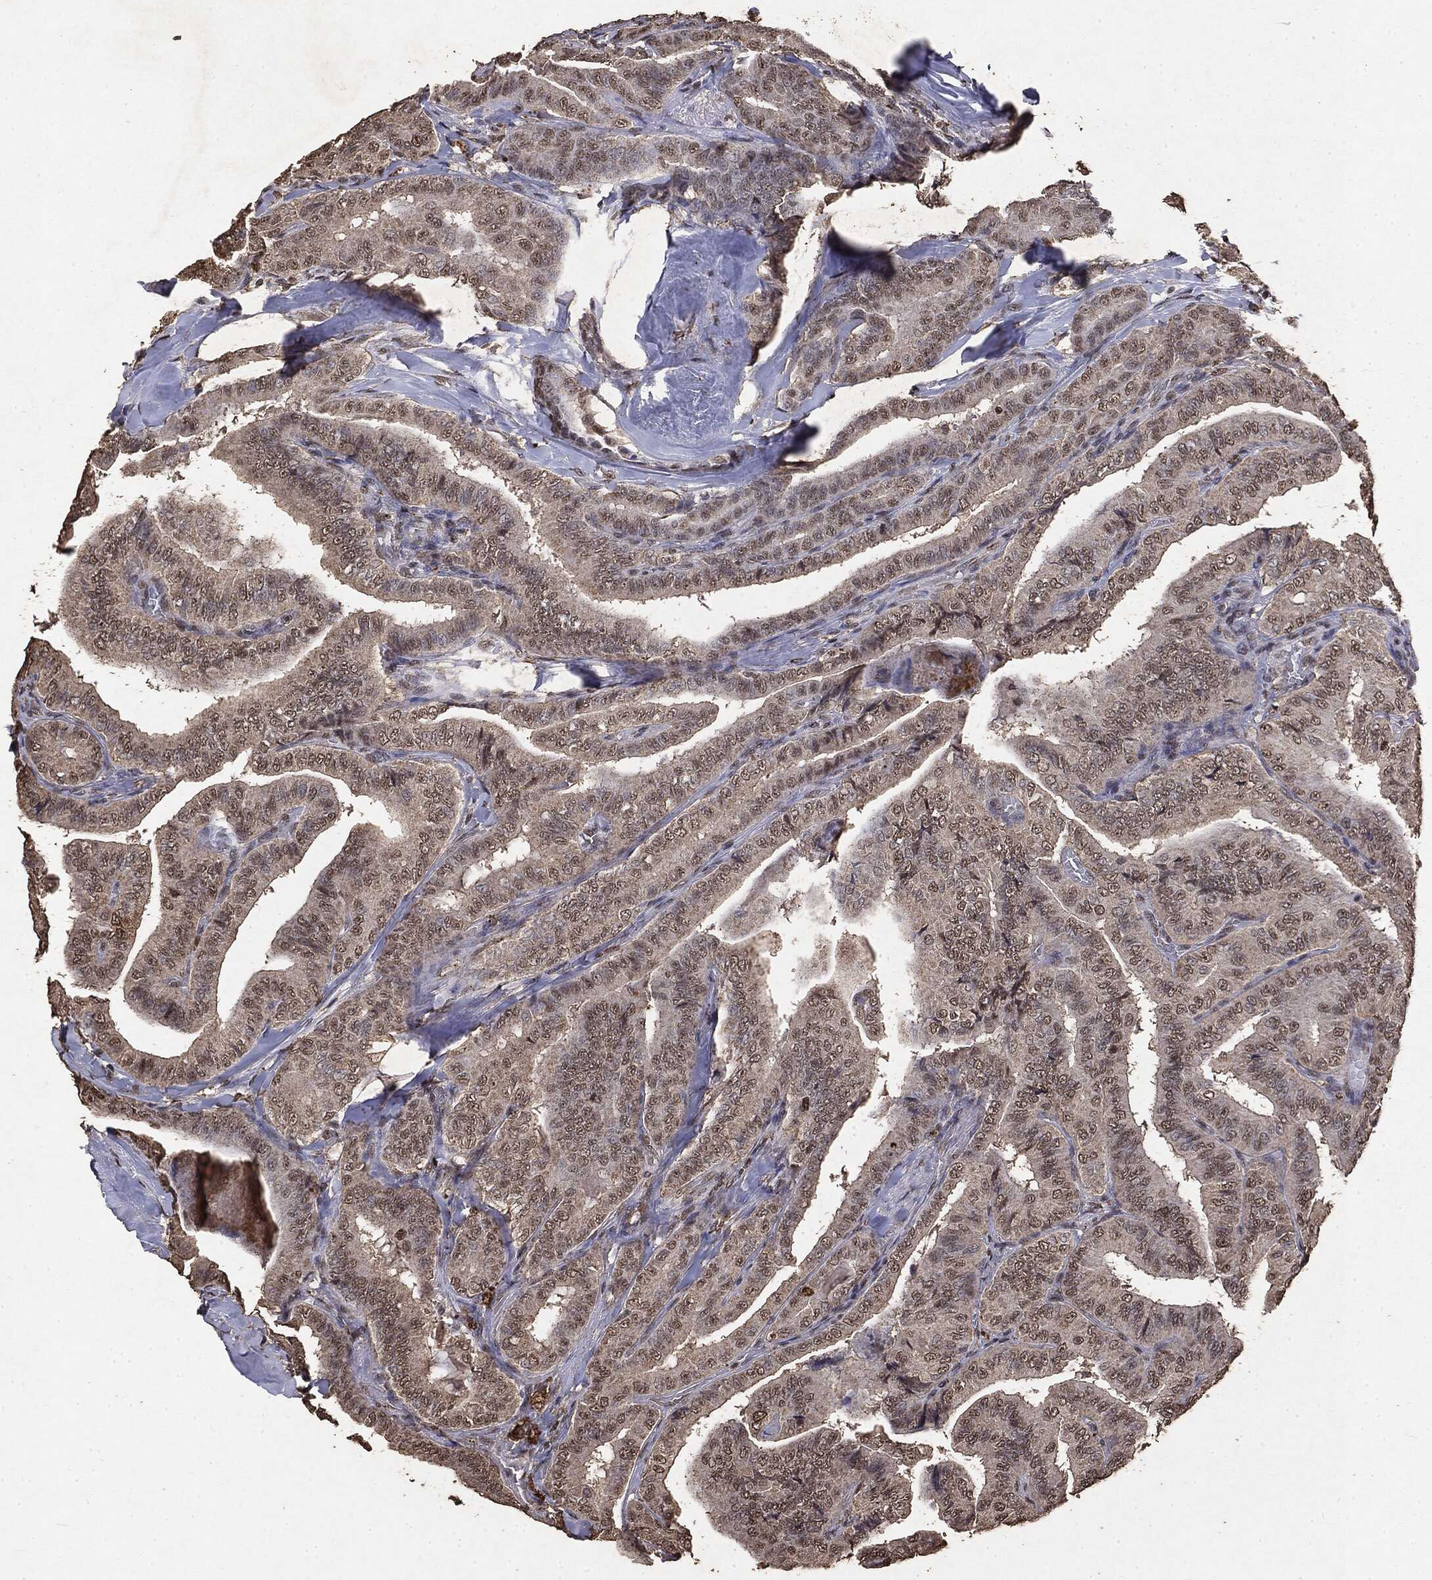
{"staining": {"intensity": "negative", "quantity": "none", "location": "none"}, "tissue": "thyroid cancer", "cell_type": "Tumor cells", "image_type": "cancer", "snomed": [{"axis": "morphology", "description": "Papillary adenocarcinoma, NOS"}, {"axis": "topography", "description": "Thyroid gland"}], "caption": "High magnification brightfield microscopy of thyroid cancer (papillary adenocarcinoma) stained with DAB (brown) and counterstained with hematoxylin (blue): tumor cells show no significant staining.", "gene": "RAD18", "patient": {"sex": "male", "age": 61}}